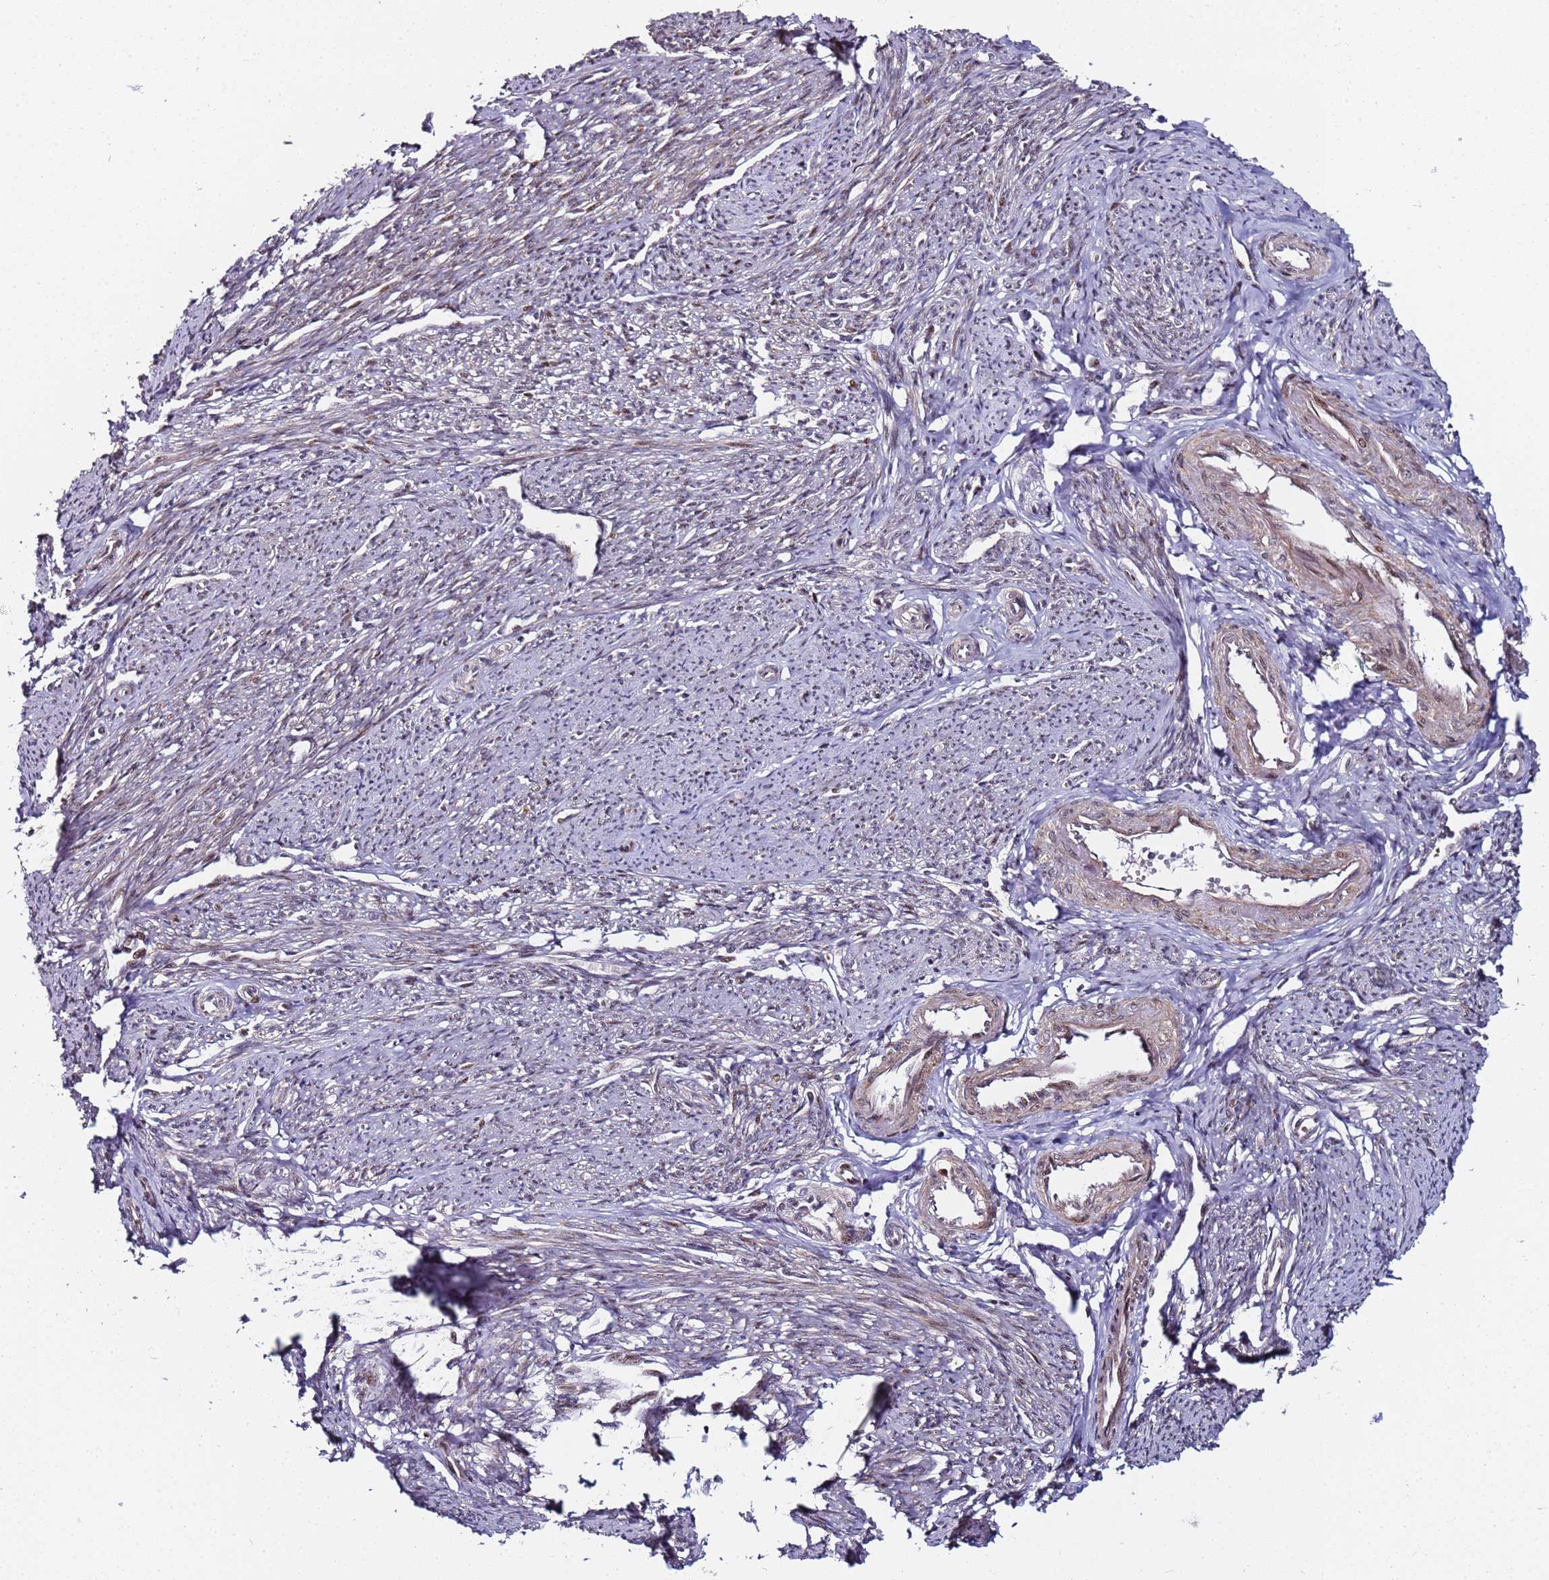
{"staining": {"intensity": "moderate", "quantity": "25%-75%", "location": "cytoplasmic/membranous"}, "tissue": "smooth muscle", "cell_type": "Smooth muscle cells", "image_type": "normal", "snomed": [{"axis": "morphology", "description": "Normal tissue, NOS"}, {"axis": "topography", "description": "Smooth muscle"}, {"axis": "topography", "description": "Uterus"}], "caption": "High-magnification brightfield microscopy of normal smooth muscle stained with DAB (3,3'-diaminobenzidine) (brown) and counterstained with hematoxylin (blue). smooth muscle cells exhibit moderate cytoplasmic/membranous positivity is identified in approximately25%-75% of cells. (DAB IHC with brightfield microscopy, high magnification).", "gene": "PPM1H", "patient": {"sex": "female", "age": 59}}